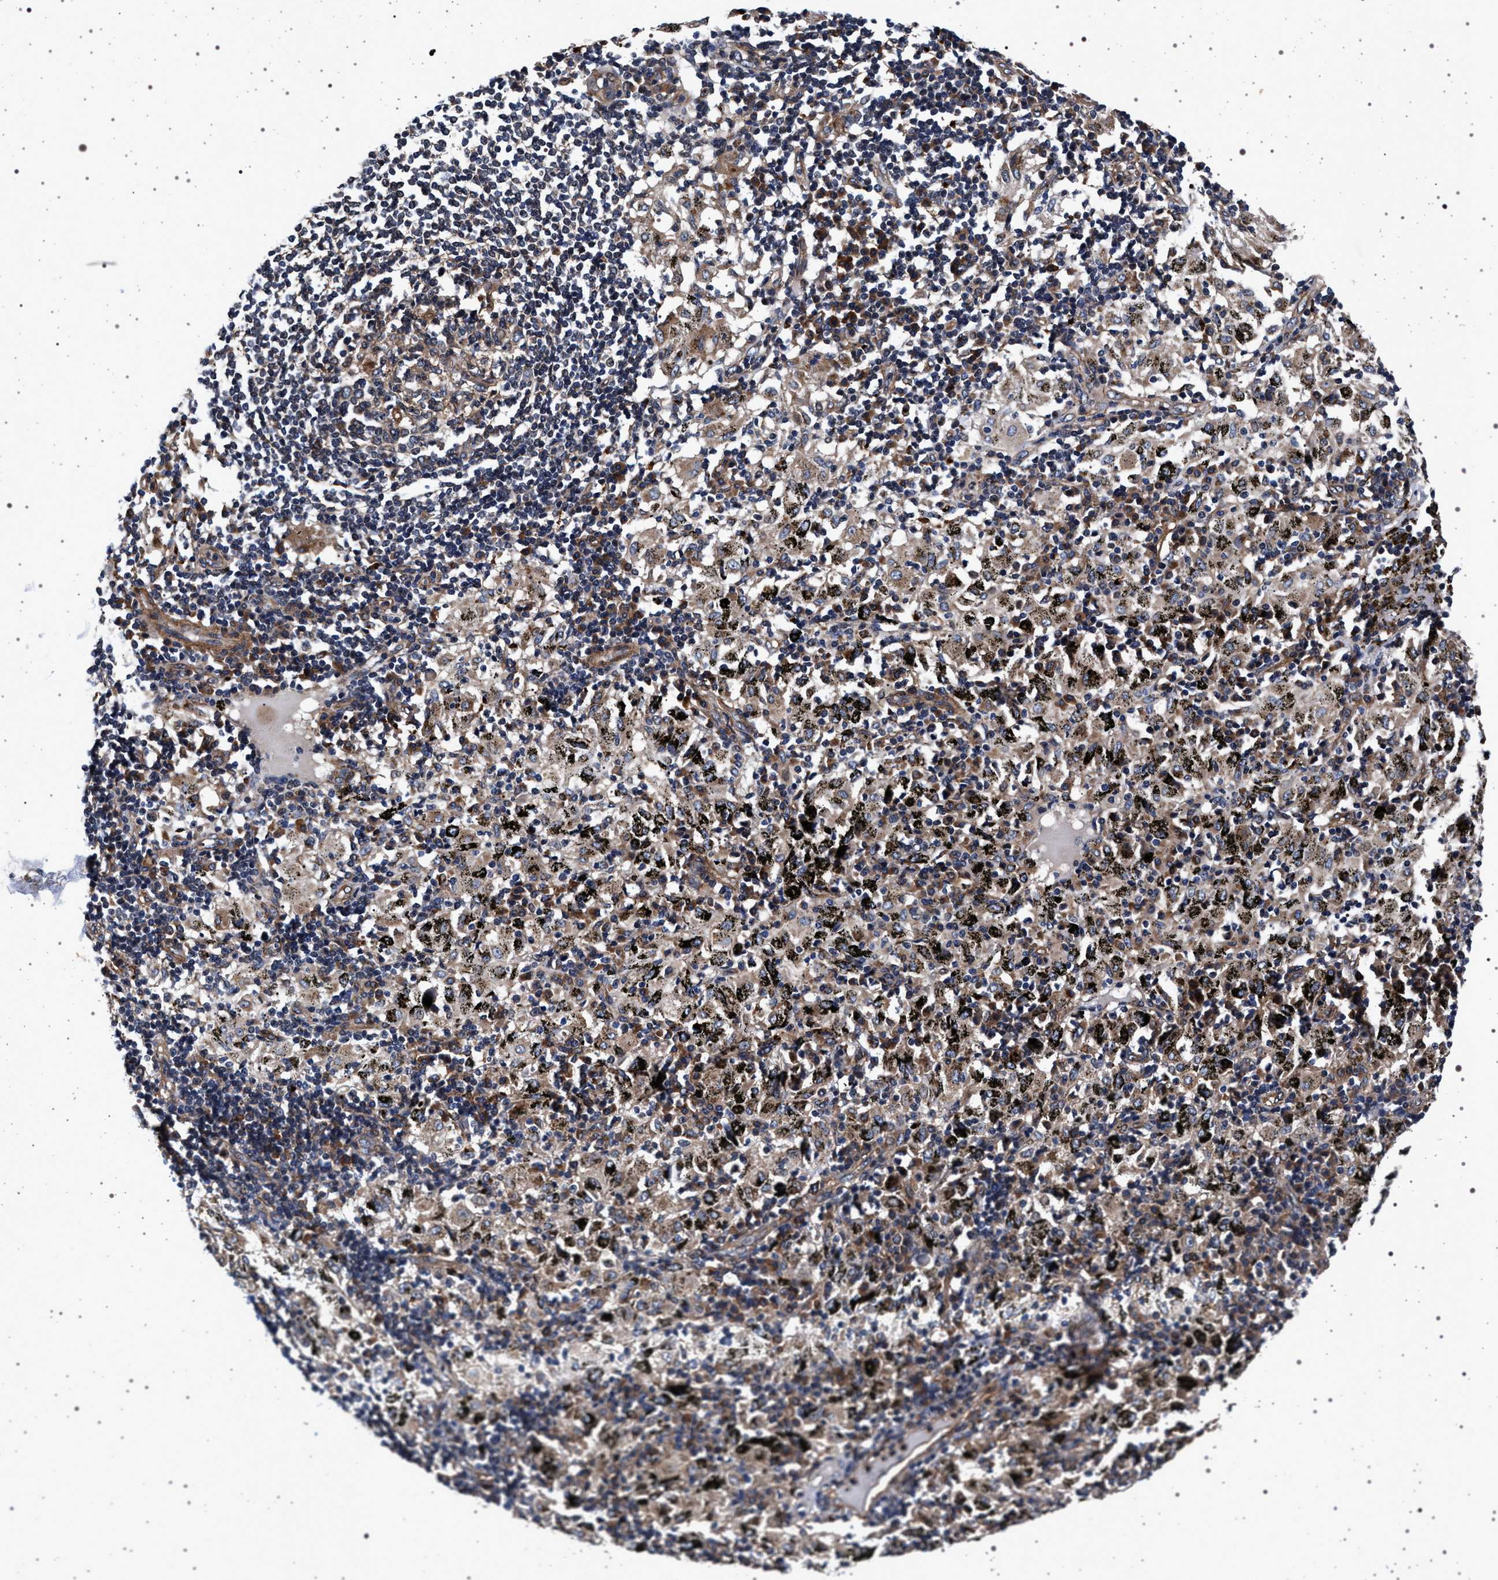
{"staining": {"intensity": "moderate", "quantity": ">75%", "location": "cytoplasmic/membranous"}, "tissue": "adipose tissue", "cell_type": "Adipocytes", "image_type": "normal", "snomed": [{"axis": "morphology", "description": "Normal tissue, NOS"}, {"axis": "topography", "description": "Cartilage tissue"}, {"axis": "topography", "description": "Bronchus"}], "caption": "The photomicrograph demonstrates immunohistochemical staining of unremarkable adipose tissue. There is moderate cytoplasmic/membranous expression is seen in about >75% of adipocytes. The staining was performed using DAB to visualize the protein expression in brown, while the nuclei were stained in blue with hematoxylin (Magnification: 20x).", "gene": "KCNK6", "patient": {"sex": "female", "age": 73}}